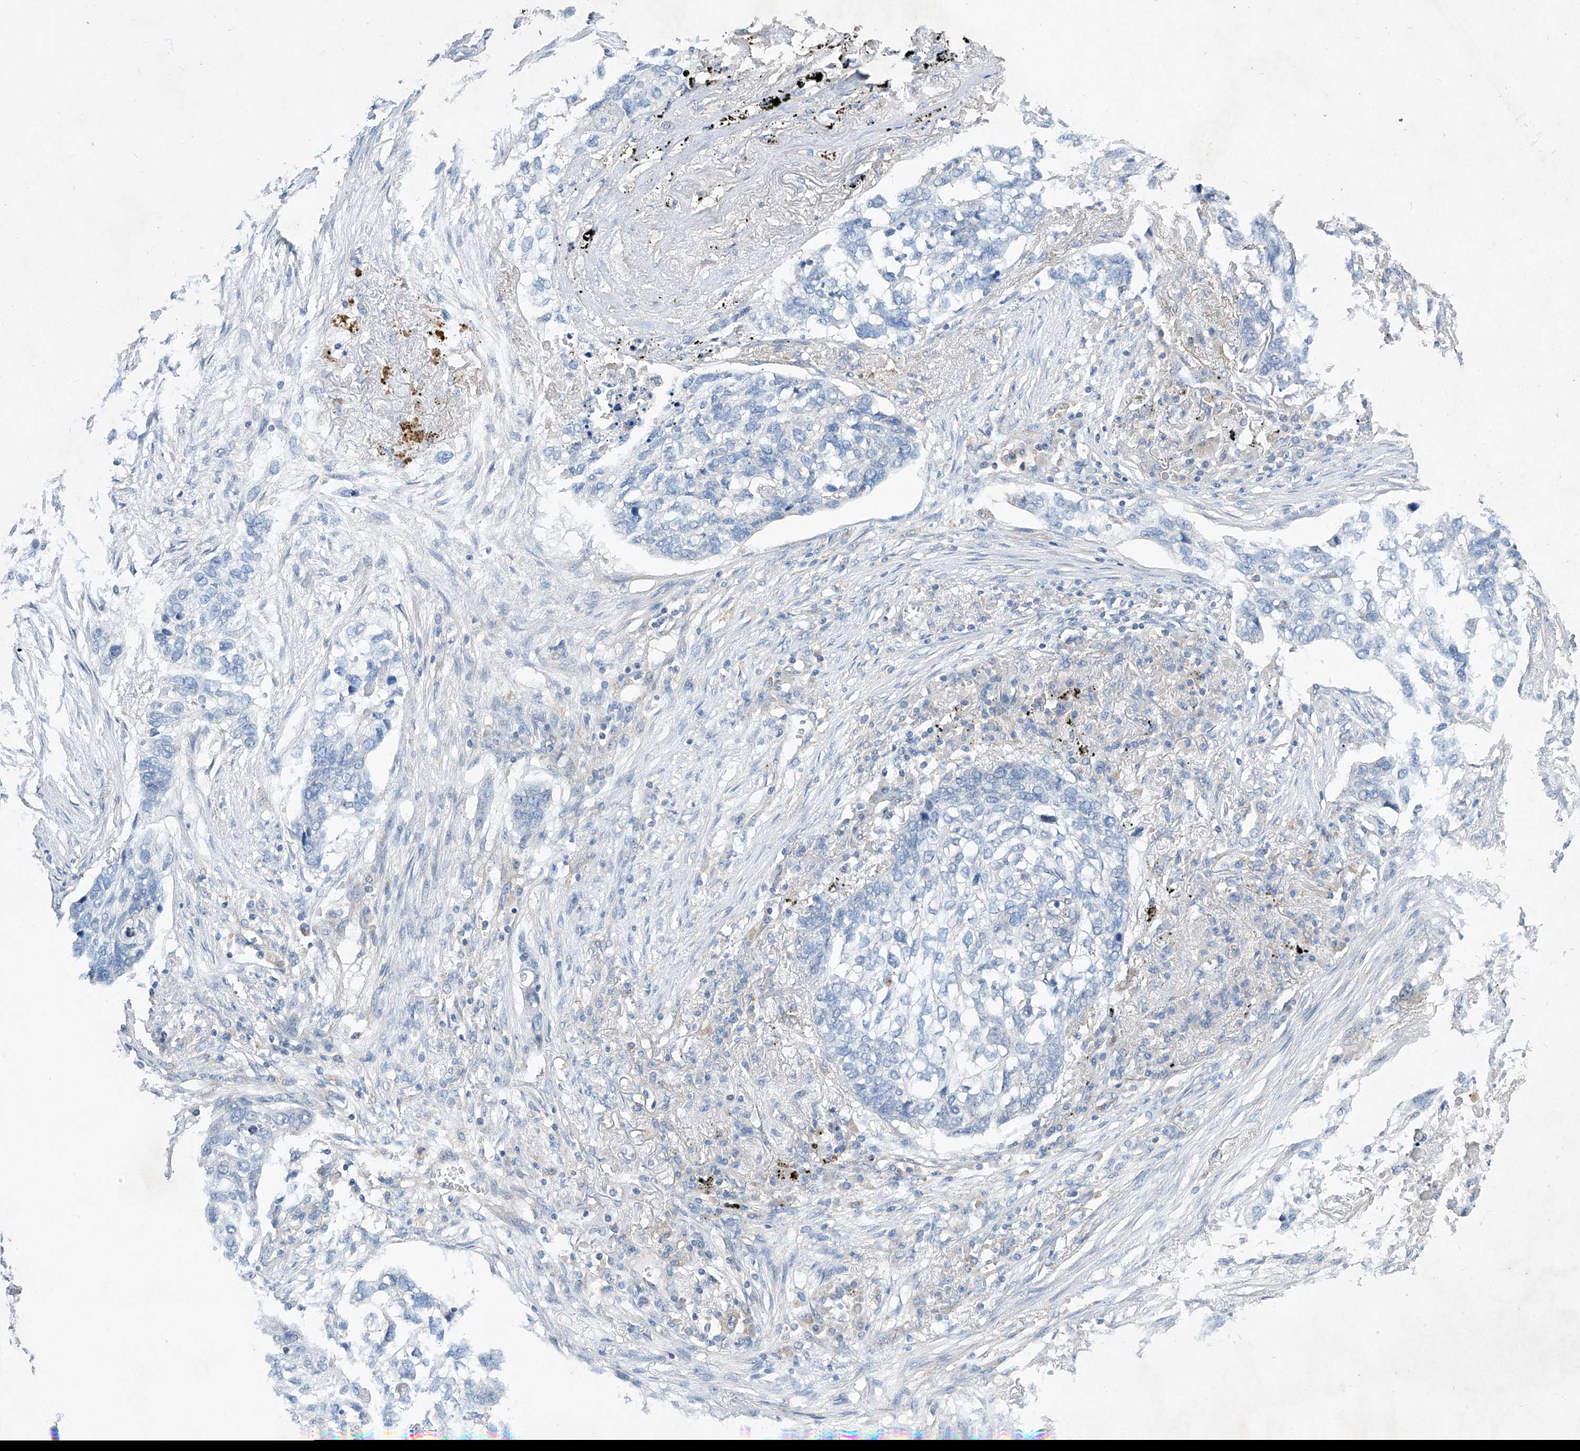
{"staining": {"intensity": "negative", "quantity": "none", "location": "none"}, "tissue": "lung cancer", "cell_type": "Tumor cells", "image_type": "cancer", "snomed": [{"axis": "morphology", "description": "Squamous cell carcinoma, NOS"}, {"axis": "topography", "description": "Lung"}], "caption": "Protein analysis of lung squamous cell carcinoma exhibits no significant expression in tumor cells.", "gene": "AMD1", "patient": {"sex": "female", "age": 63}}